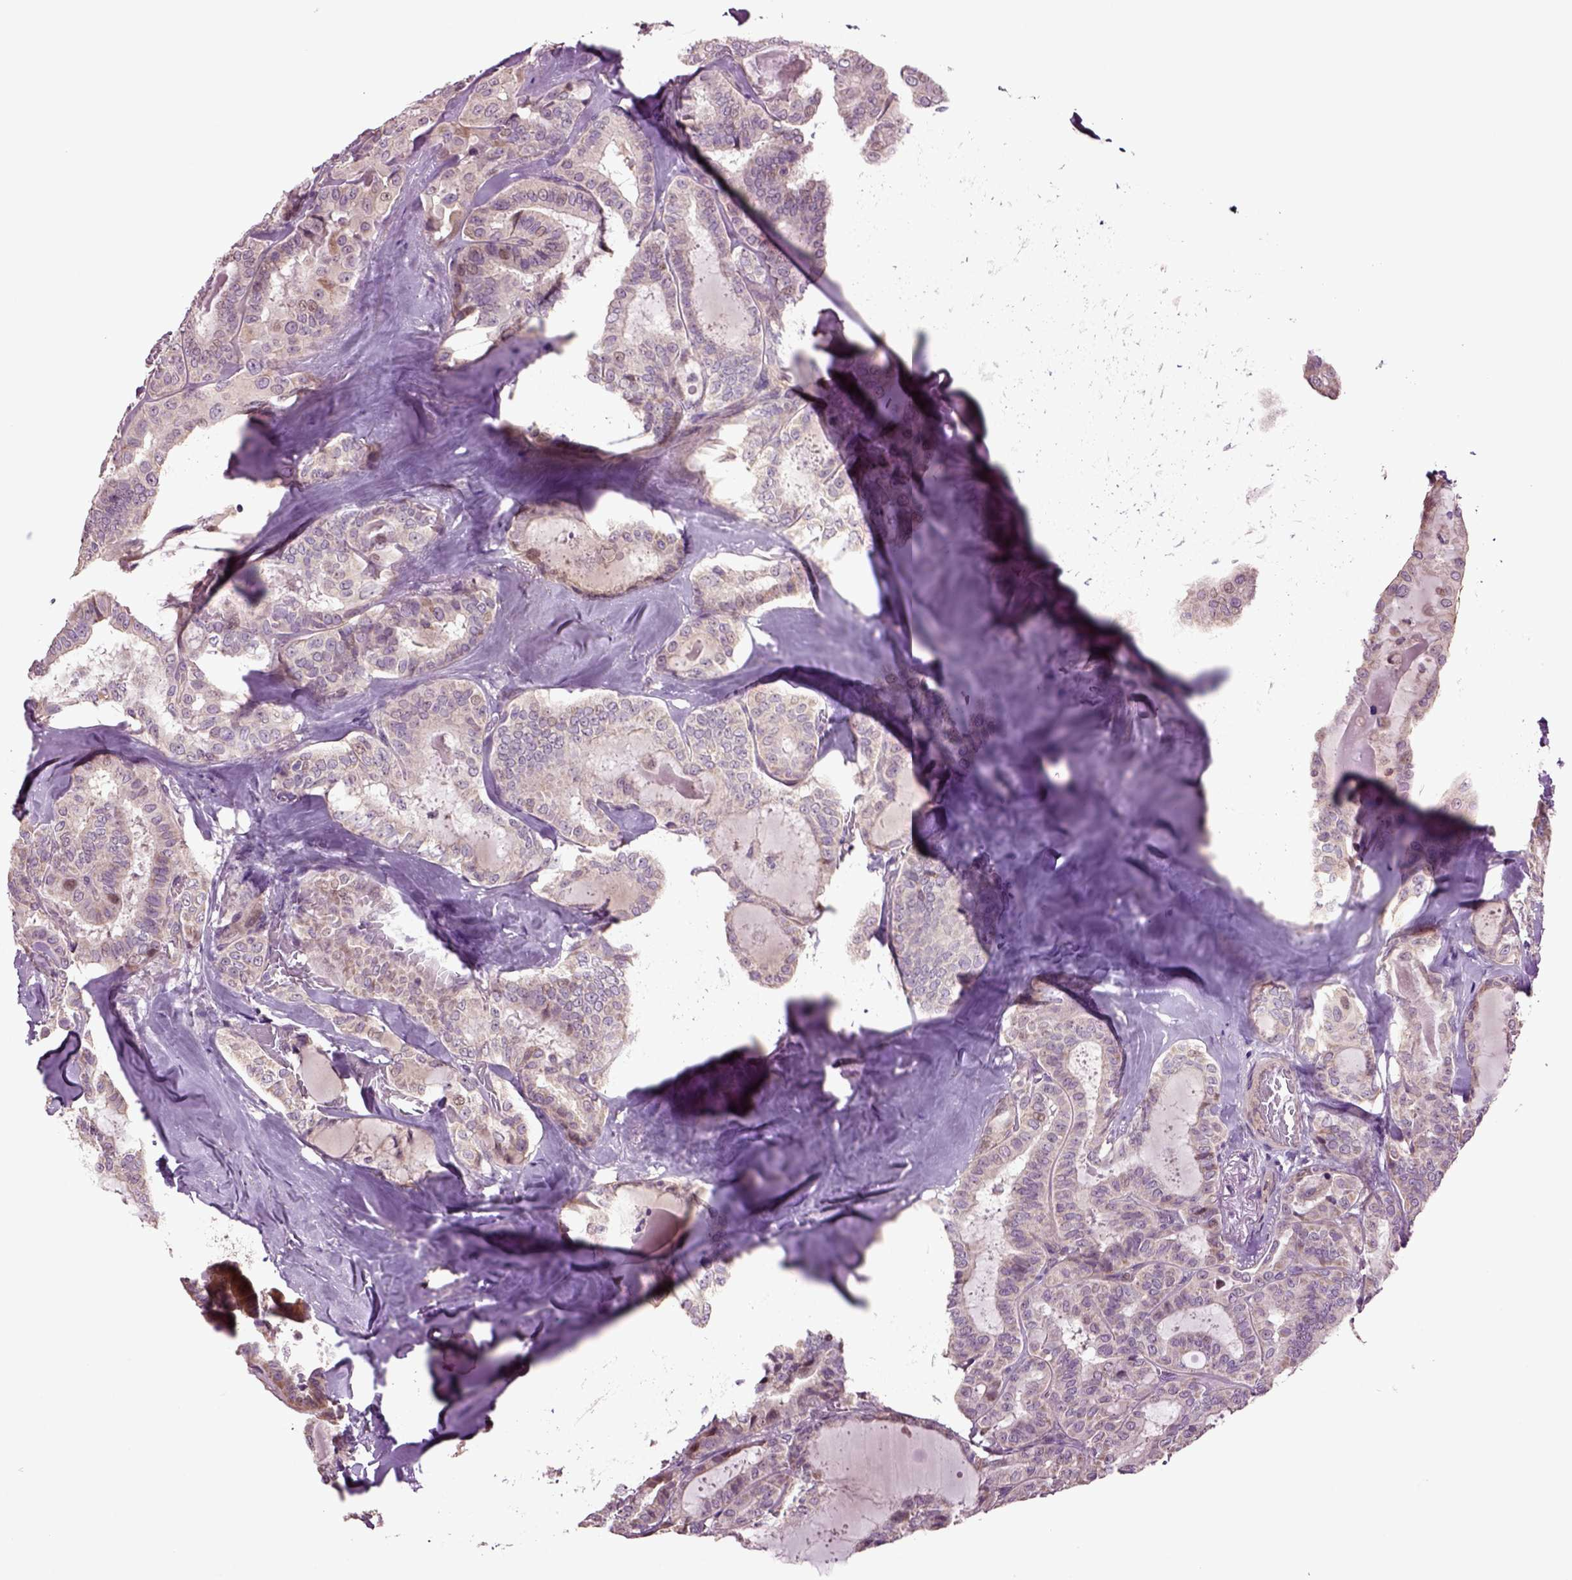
{"staining": {"intensity": "moderate", "quantity": "25%-75%", "location": "cytoplasmic/membranous"}, "tissue": "thyroid cancer", "cell_type": "Tumor cells", "image_type": "cancer", "snomed": [{"axis": "morphology", "description": "Papillary adenocarcinoma, NOS"}, {"axis": "topography", "description": "Thyroid gland"}], "caption": "The immunohistochemical stain highlights moderate cytoplasmic/membranous staining in tumor cells of thyroid cancer (papillary adenocarcinoma) tissue.", "gene": "HAGHL", "patient": {"sex": "female", "age": 39}}